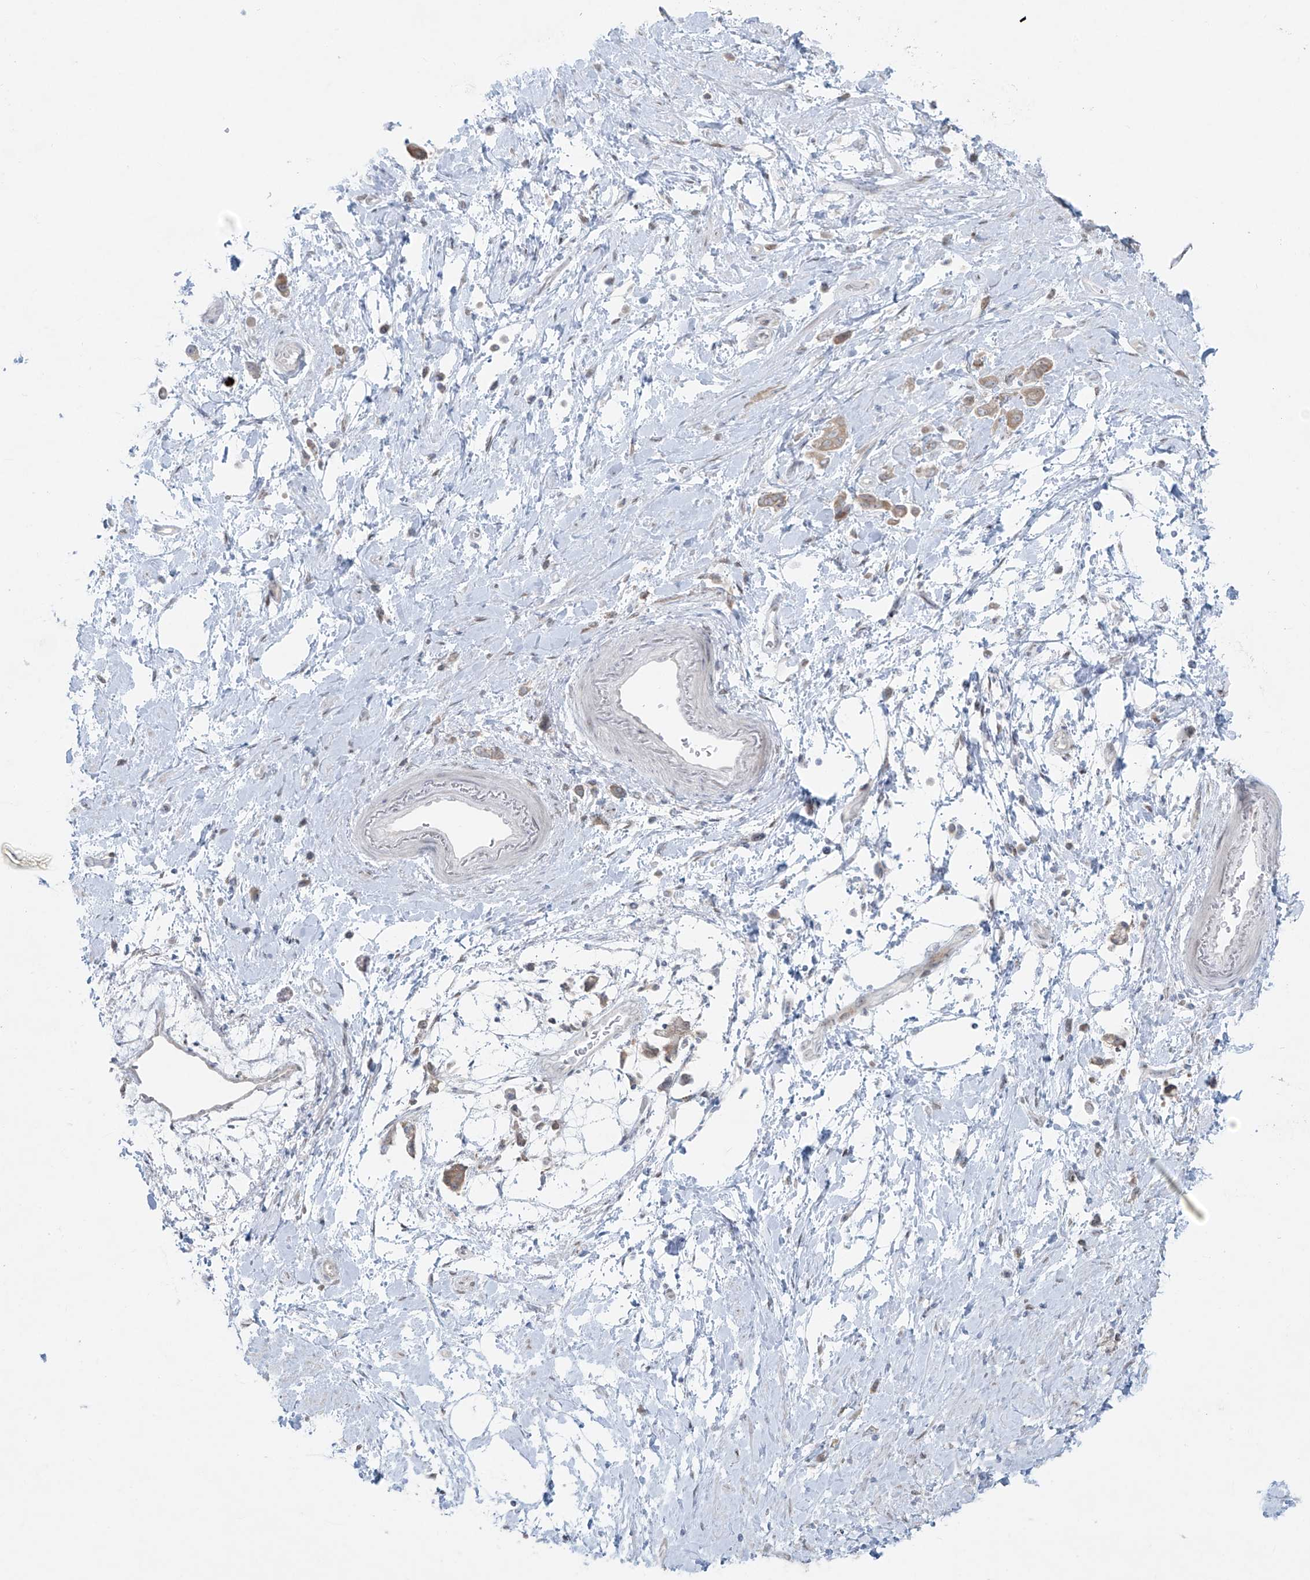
{"staining": {"intensity": "weak", "quantity": ">75%", "location": "cytoplasmic/membranous"}, "tissue": "stomach cancer", "cell_type": "Tumor cells", "image_type": "cancer", "snomed": [{"axis": "morphology", "description": "Adenocarcinoma, NOS"}, {"axis": "topography", "description": "Stomach"}], "caption": "Human stomach cancer (adenocarcinoma) stained with a protein marker exhibits weak staining in tumor cells.", "gene": "PPAT", "patient": {"sex": "female", "age": 60}}